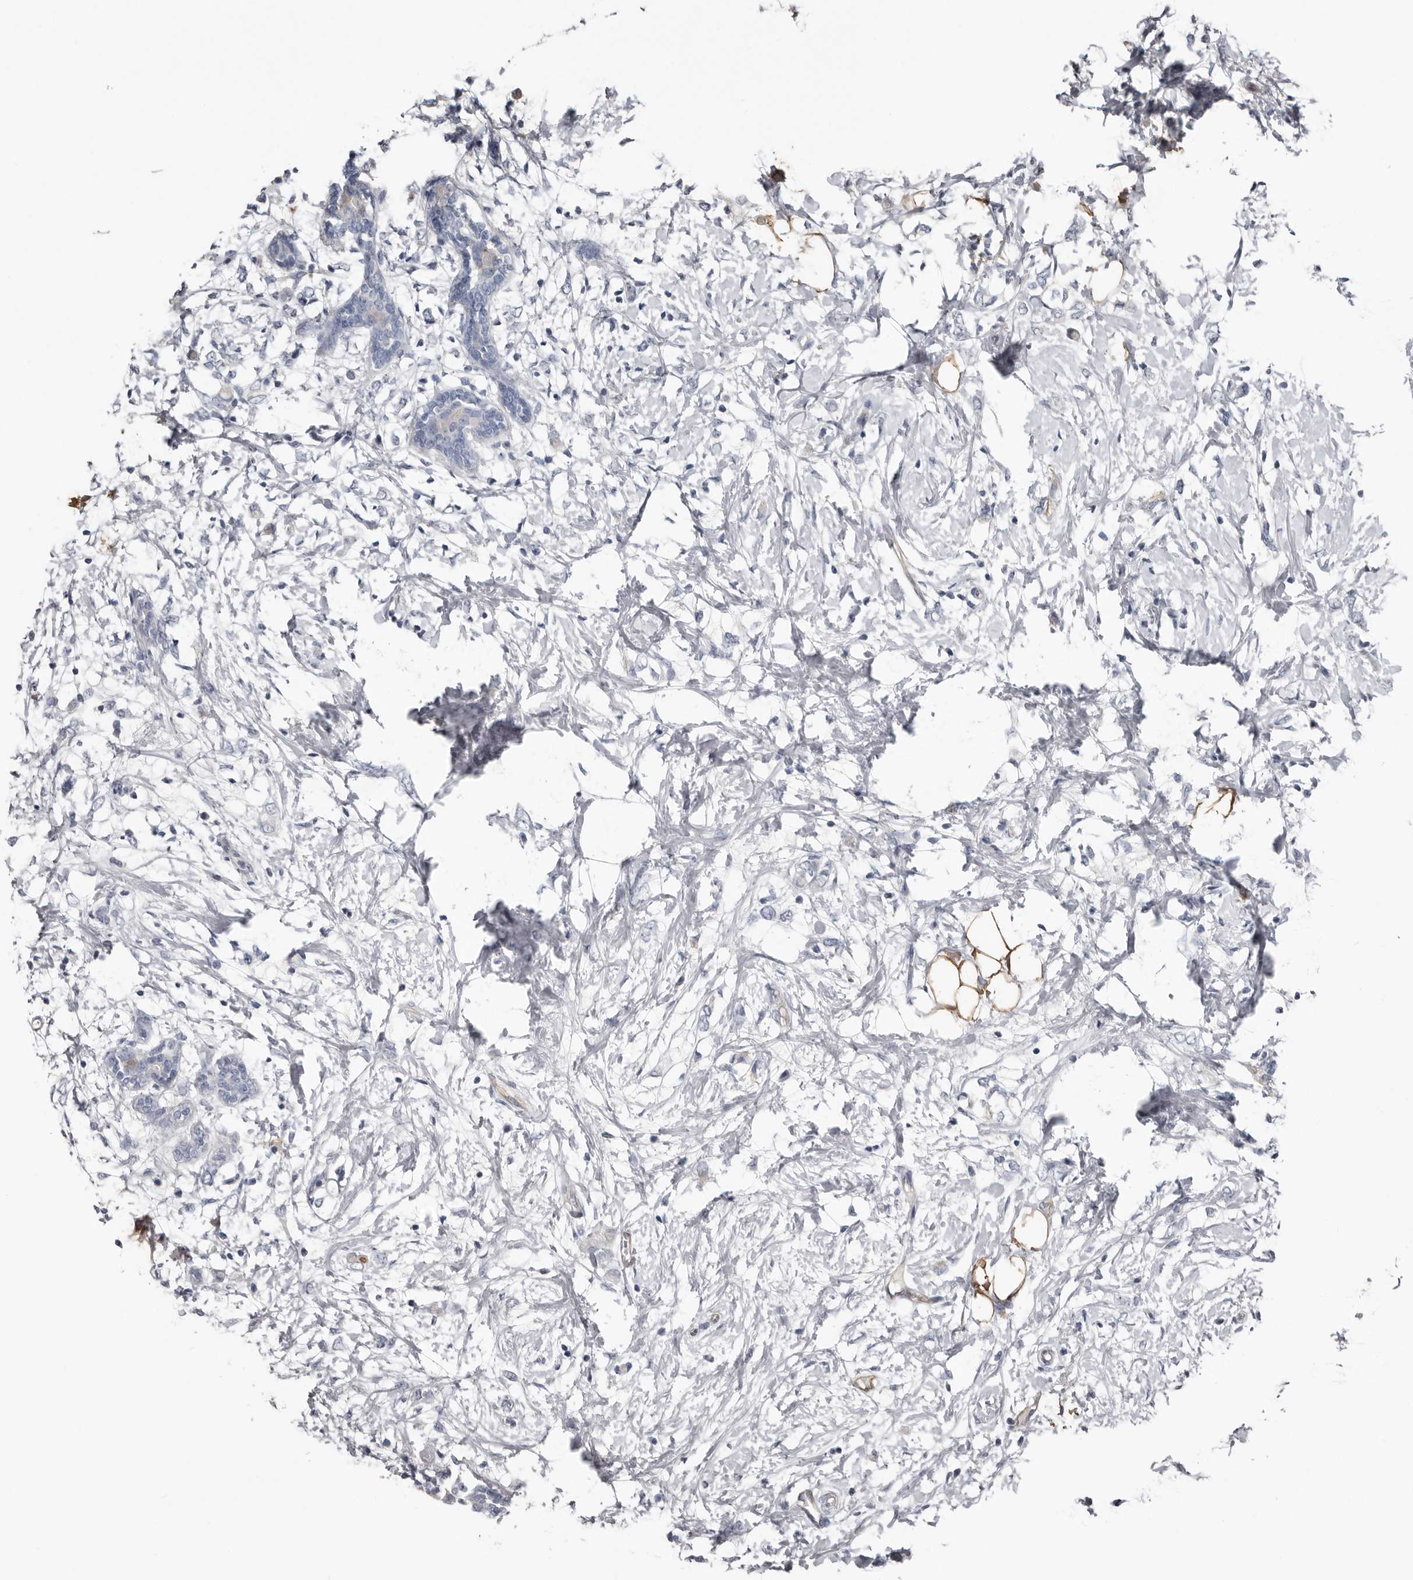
{"staining": {"intensity": "negative", "quantity": "none", "location": "none"}, "tissue": "breast cancer", "cell_type": "Tumor cells", "image_type": "cancer", "snomed": [{"axis": "morphology", "description": "Normal tissue, NOS"}, {"axis": "morphology", "description": "Lobular carcinoma"}, {"axis": "topography", "description": "Breast"}], "caption": "Human breast cancer (lobular carcinoma) stained for a protein using immunohistochemistry (IHC) demonstrates no positivity in tumor cells.", "gene": "FABP7", "patient": {"sex": "female", "age": 47}}